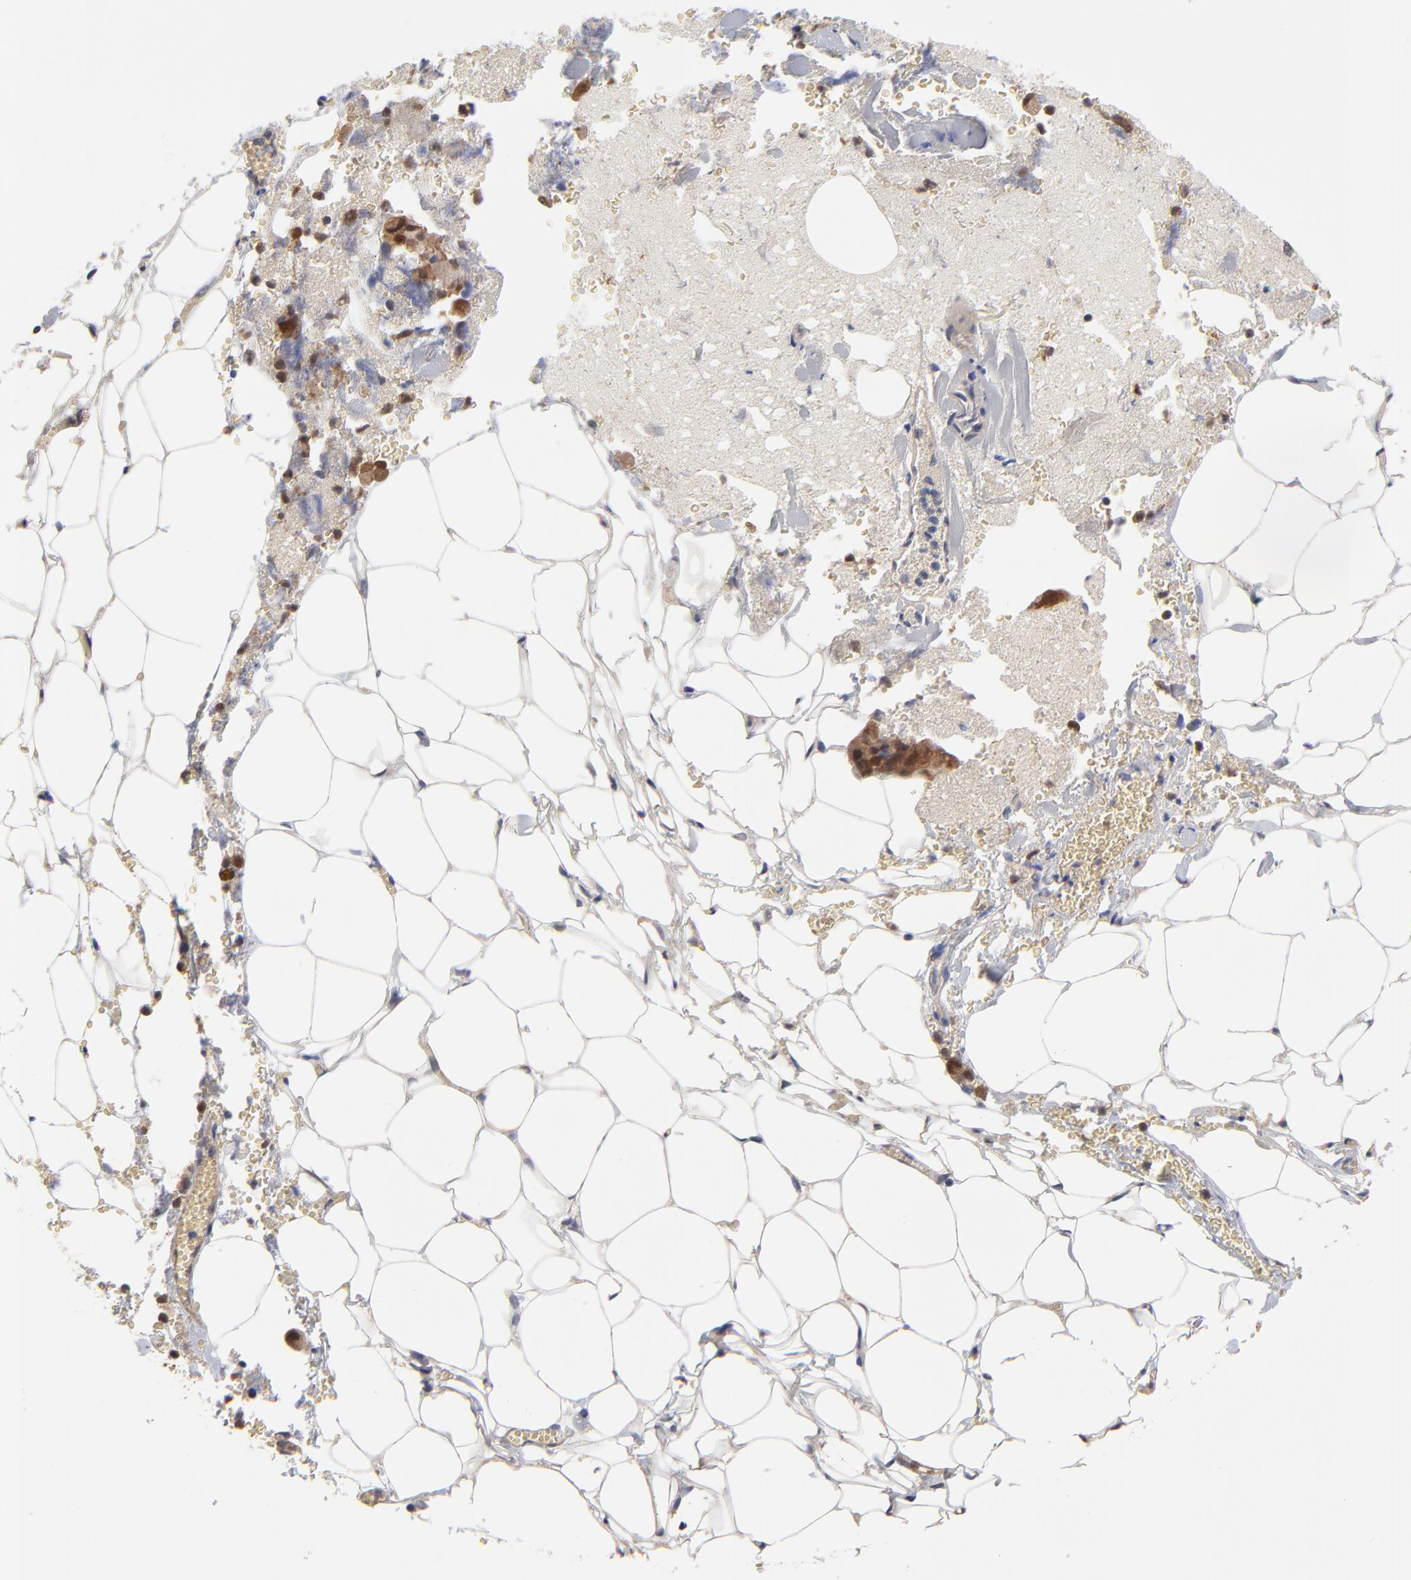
{"staining": {"intensity": "weak", "quantity": "25%-75%", "location": "cytoplasmic/membranous"}, "tissue": "adrenal gland", "cell_type": "Glandular cells", "image_type": "normal", "snomed": [{"axis": "morphology", "description": "Normal tissue, NOS"}, {"axis": "topography", "description": "Adrenal gland"}], "caption": "Brown immunohistochemical staining in benign adrenal gland displays weak cytoplasmic/membranous expression in about 25%-75% of glandular cells. The staining was performed using DAB (3,3'-diaminobenzidine), with brown indicating positive protein expression. Nuclei are stained blue with hematoxylin.", "gene": "PCMT1", "patient": {"sex": "female", "age": 71}}